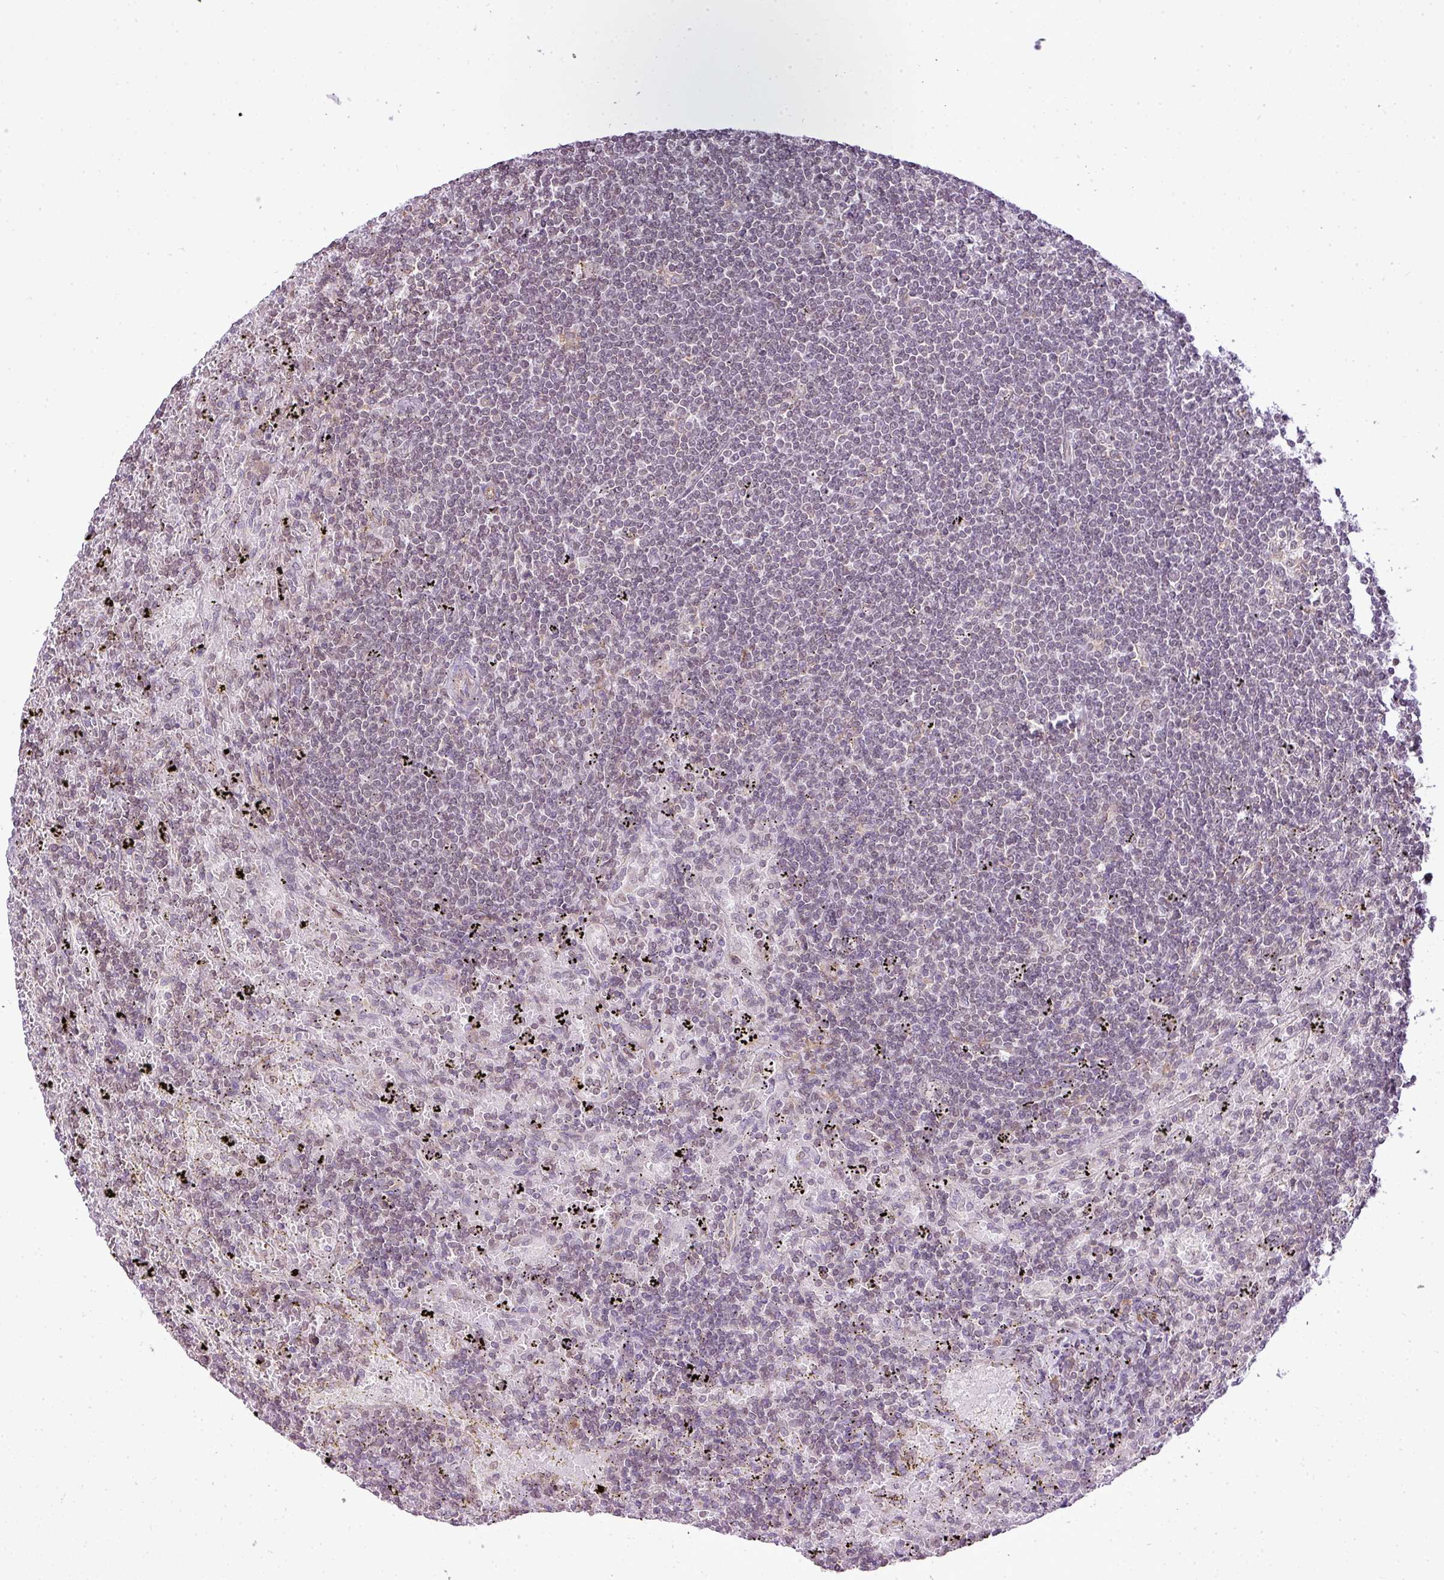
{"staining": {"intensity": "negative", "quantity": "none", "location": "none"}, "tissue": "lymphoma", "cell_type": "Tumor cells", "image_type": "cancer", "snomed": [{"axis": "morphology", "description": "Malignant lymphoma, non-Hodgkin's type, Low grade"}, {"axis": "topography", "description": "Spleen"}], "caption": "IHC image of neoplastic tissue: lymphoma stained with DAB exhibits no significant protein expression in tumor cells.", "gene": "COX18", "patient": {"sex": "male", "age": 76}}